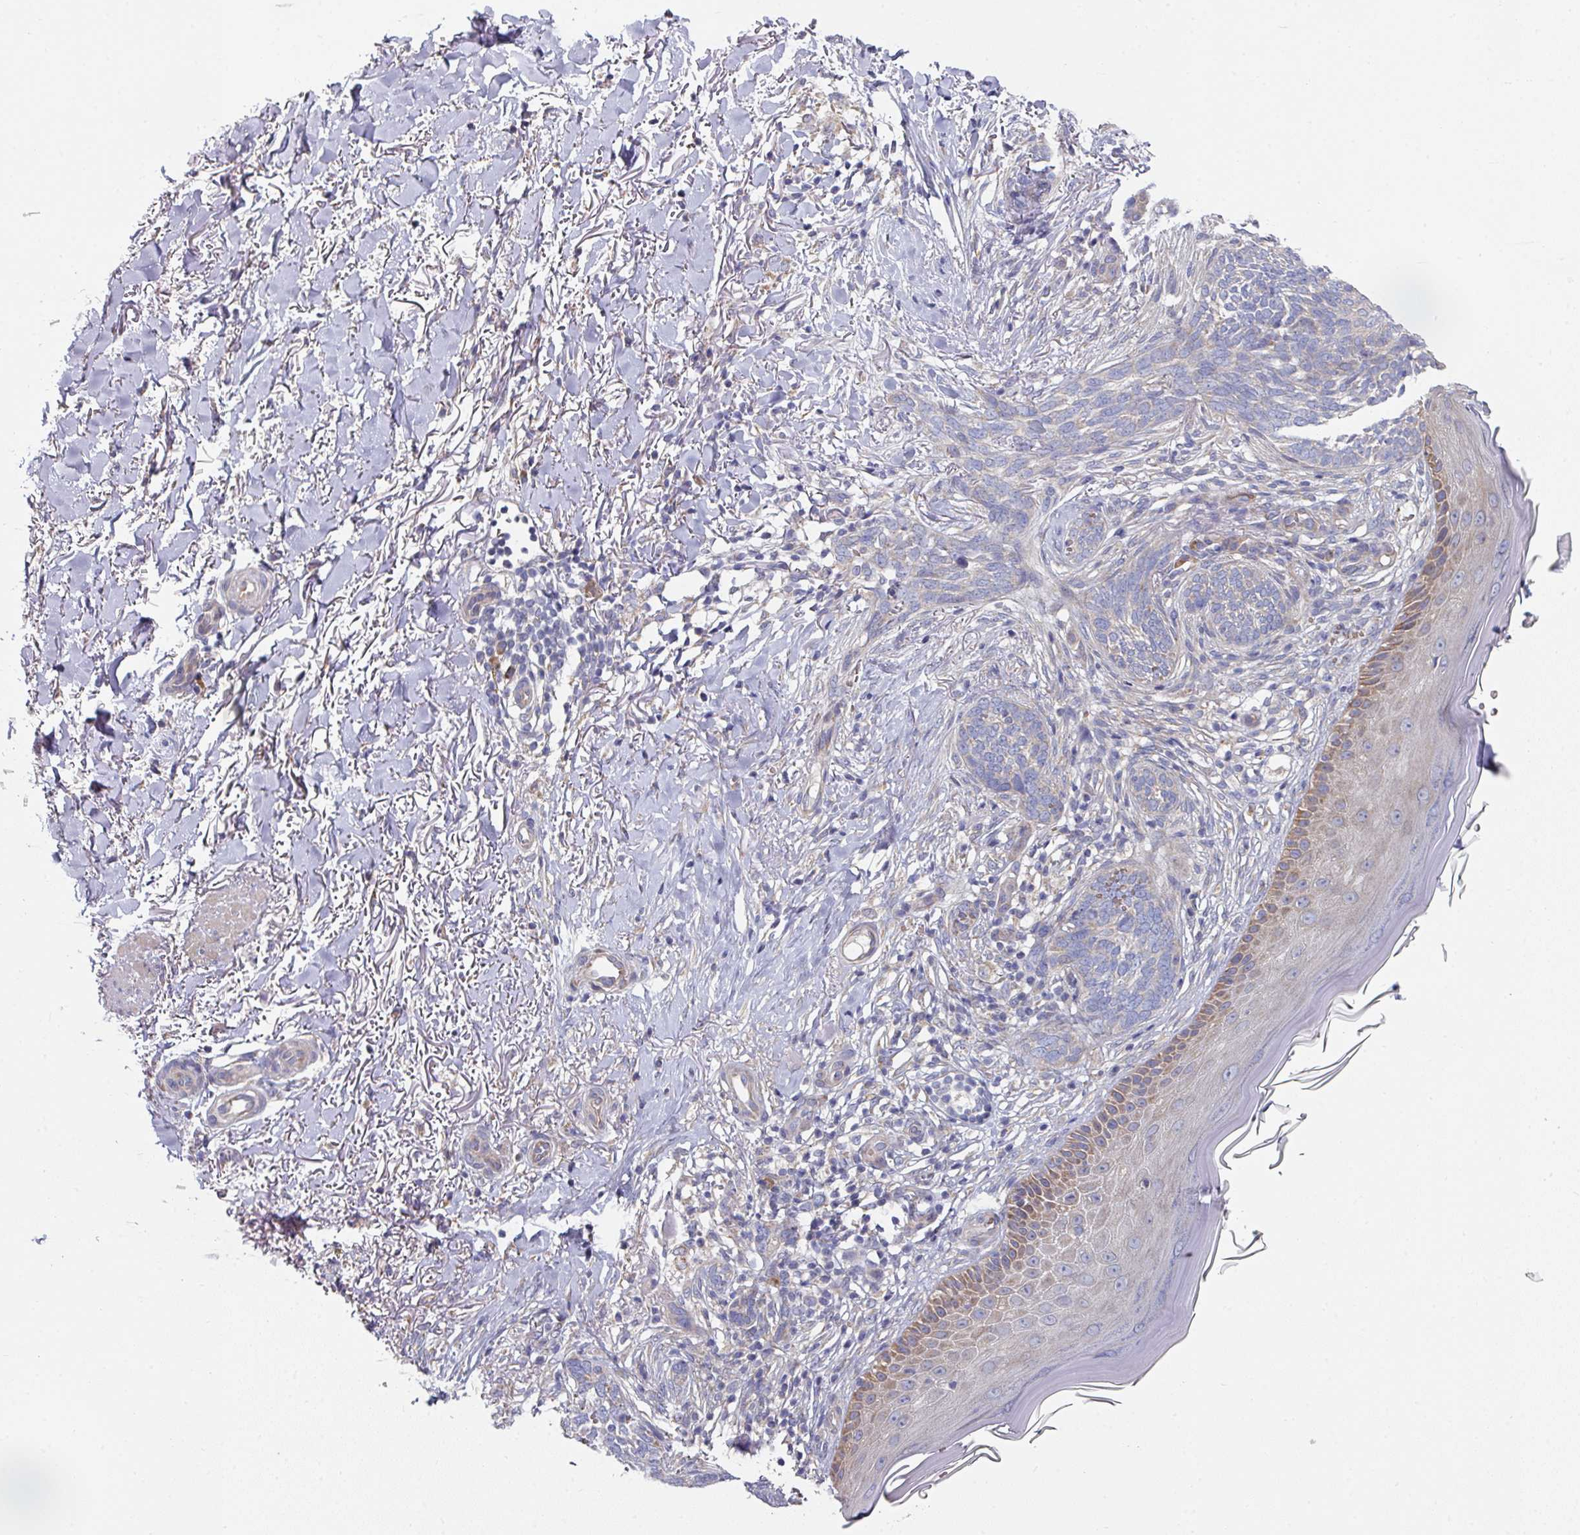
{"staining": {"intensity": "negative", "quantity": "none", "location": "none"}, "tissue": "skin cancer", "cell_type": "Tumor cells", "image_type": "cancer", "snomed": [{"axis": "morphology", "description": "Normal tissue, NOS"}, {"axis": "morphology", "description": "Basal cell carcinoma"}, {"axis": "topography", "description": "Skin"}], "caption": "Skin basal cell carcinoma stained for a protein using immunohistochemistry exhibits no positivity tumor cells.", "gene": "PYROXD2", "patient": {"sex": "female", "age": 67}}